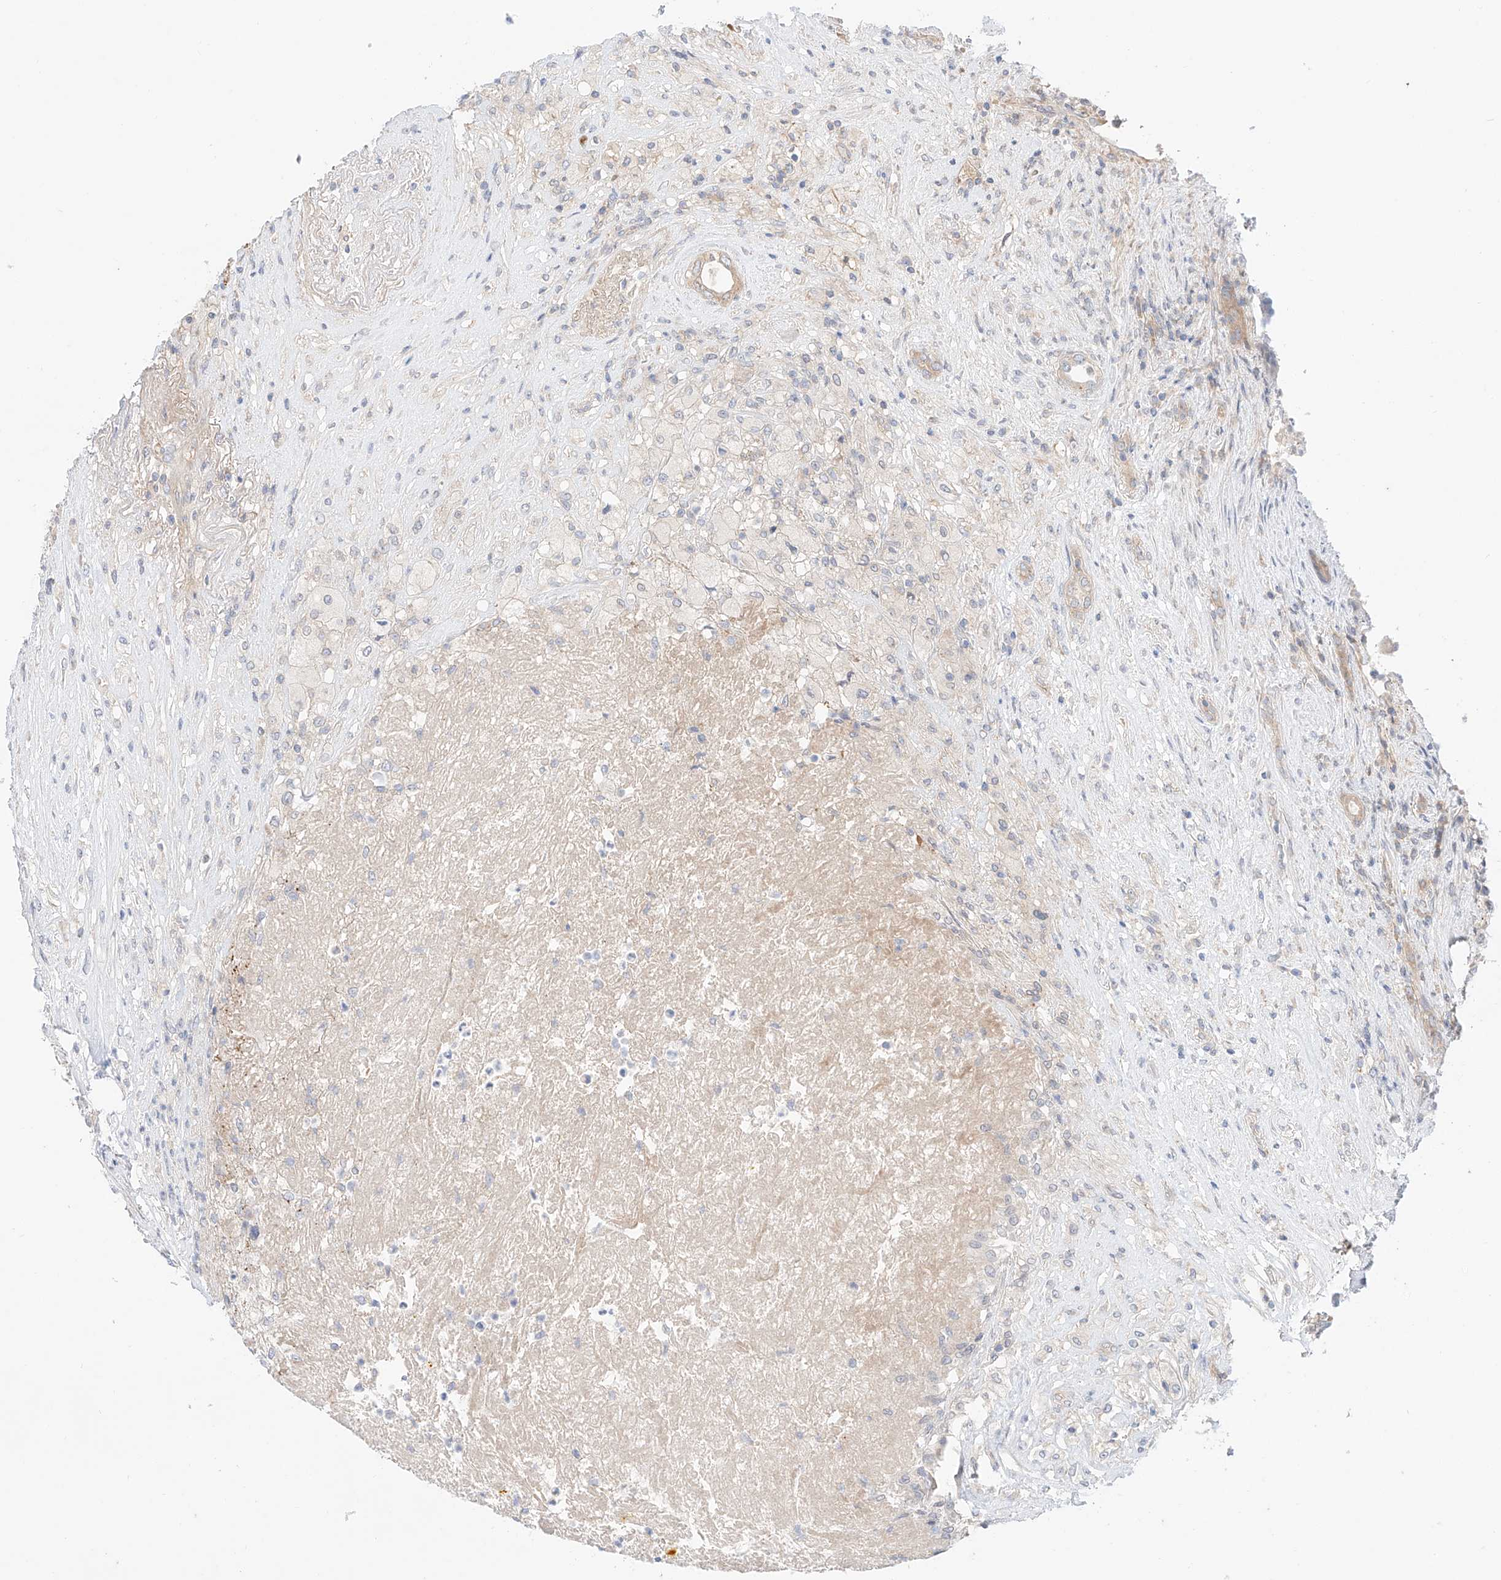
{"staining": {"intensity": "negative", "quantity": "none", "location": "none"}, "tissue": "renal cancer", "cell_type": "Tumor cells", "image_type": "cancer", "snomed": [{"axis": "morphology", "description": "Adenocarcinoma, NOS"}, {"axis": "topography", "description": "Kidney"}], "caption": "The image displays no significant expression in tumor cells of renal cancer.", "gene": "PGGT1B", "patient": {"sex": "female", "age": 54}}